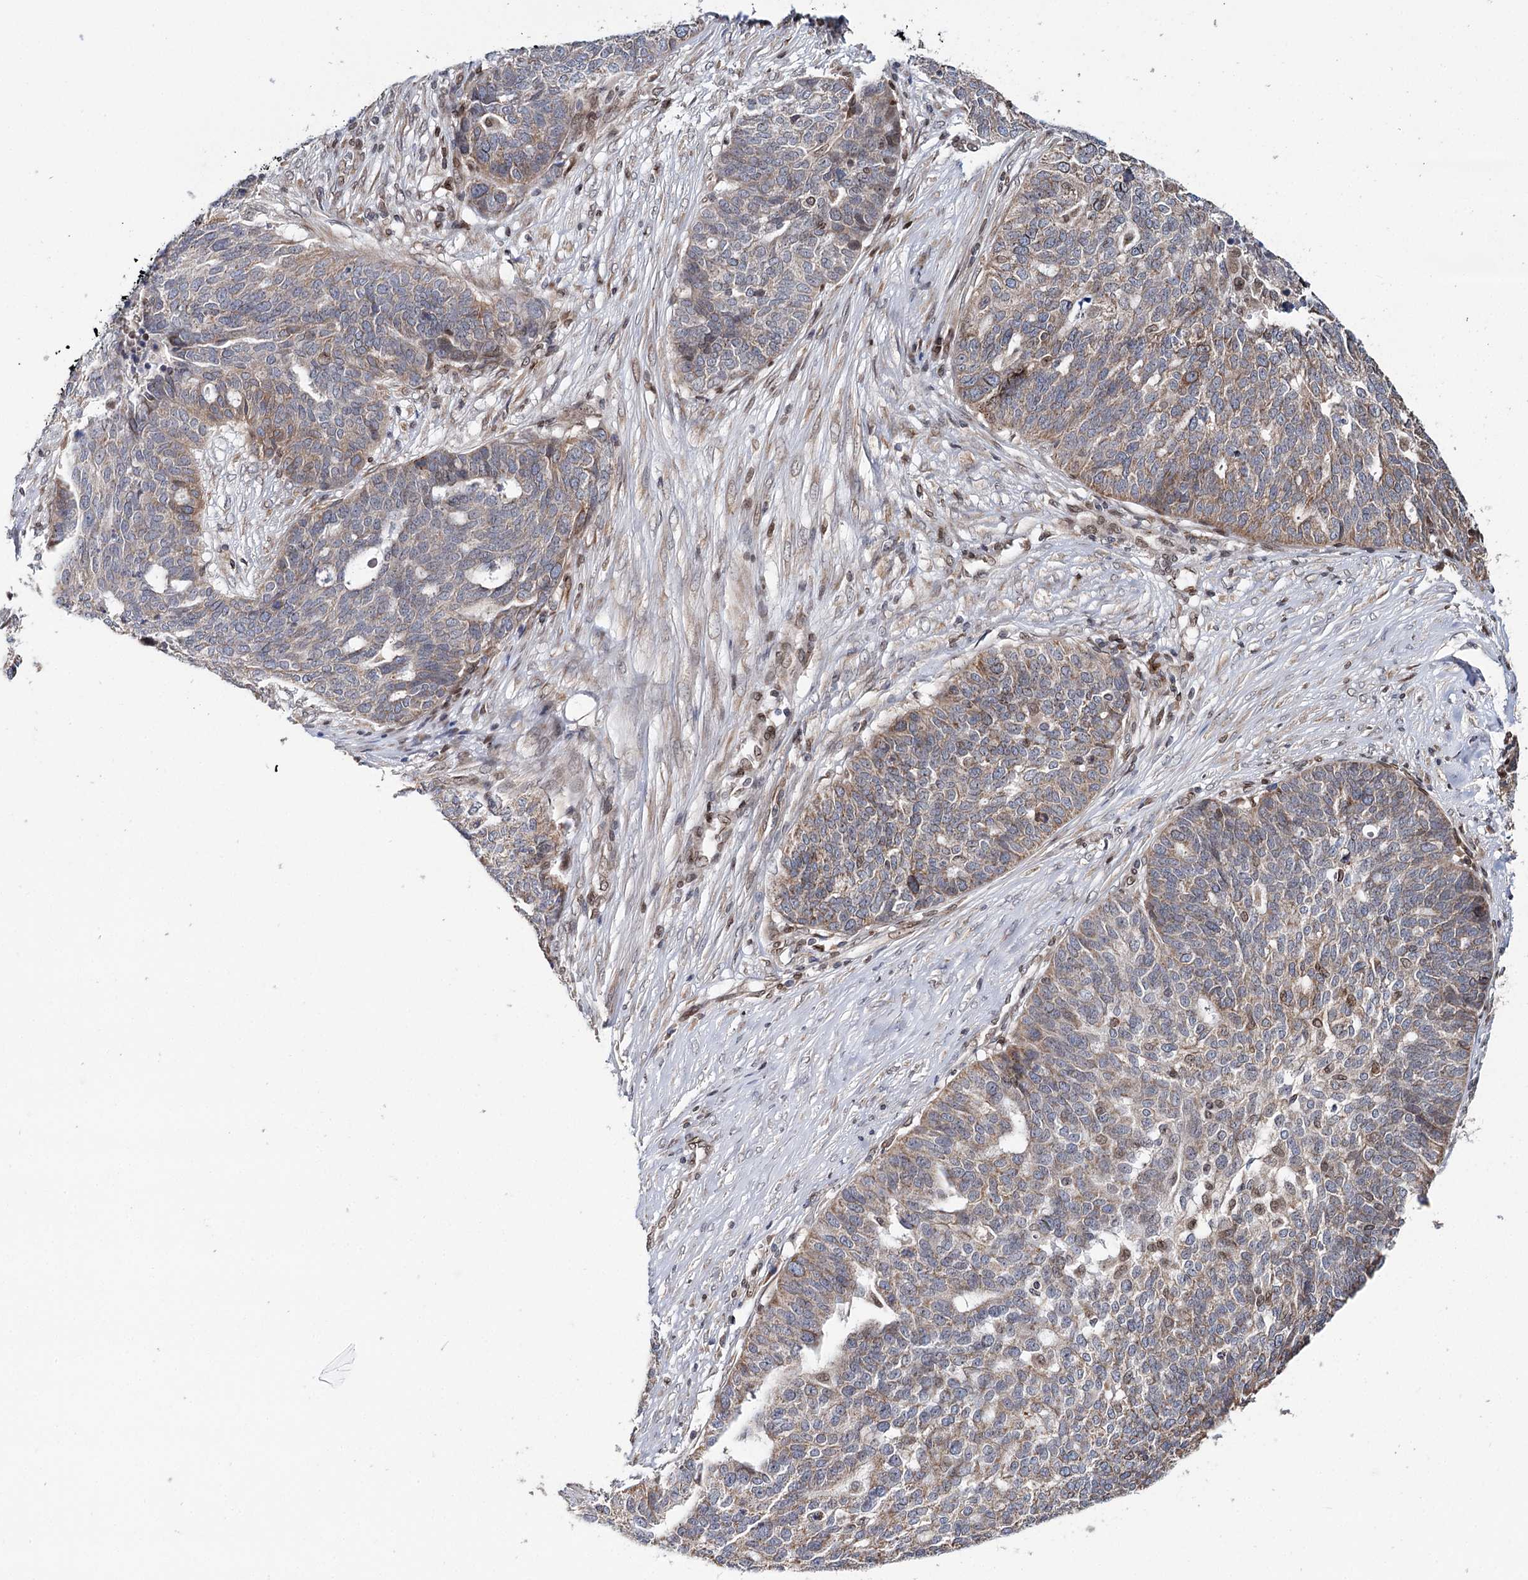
{"staining": {"intensity": "weak", "quantity": ">75%", "location": "cytoplasmic/membranous,nuclear"}, "tissue": "ovarian cancer", "cell_type": "Tumor cells", "image_type": "cancer", "snomed": [{"axis": "morphology", "description": "Cystadenocarcinoma, serous, NOS"}, {"axis": "topography", "description": "Ovary"}], "caption": "Tumor cells demonstrate weak cytoplasmic/membranous and nuclear positivity in approximately >75% of cells in ovarian serous cystadenocarcinoma.", "gene": "CFAP46", "patient": {"sex": "female", "age": 59}}